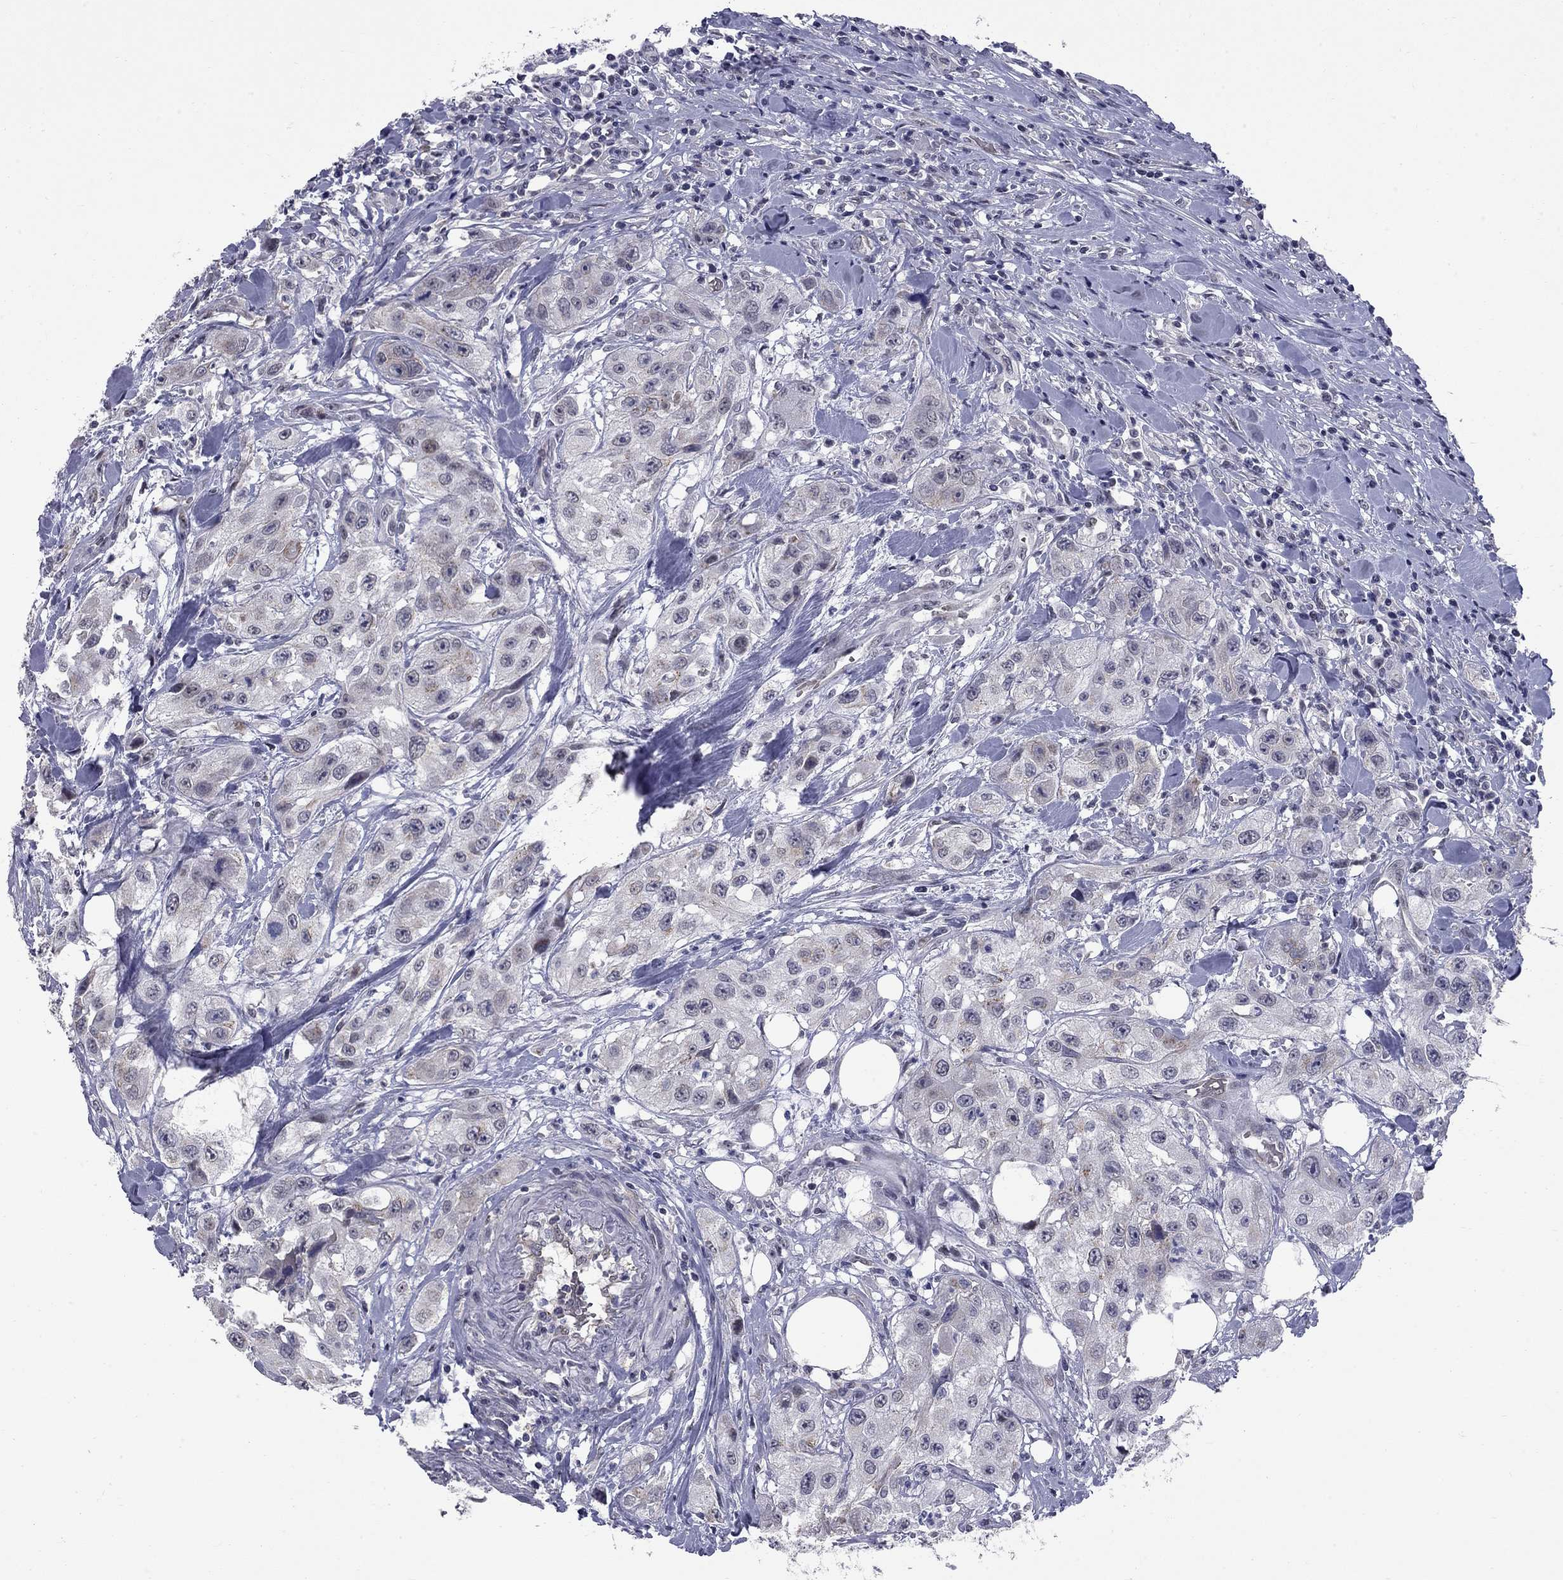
{"staining": {"intensity": "negative", "quantity": "none", "location": "none"}, "tissue": "urothelial cancer", "cell_type": "Tumor cells", "image_type": "cancer", "snomed": [{"axis": "morphology", "description": "Urothelial carcinoma, High grade"}, {"axis": "topography", "description": "Urinary bladder"}], "caption": "The histopathology image shows no significant expression in tumor cells of urothelial carcinoma (high-grade).", "gene": "HTR4", "patient": {"sex": "male", "age": 79}}